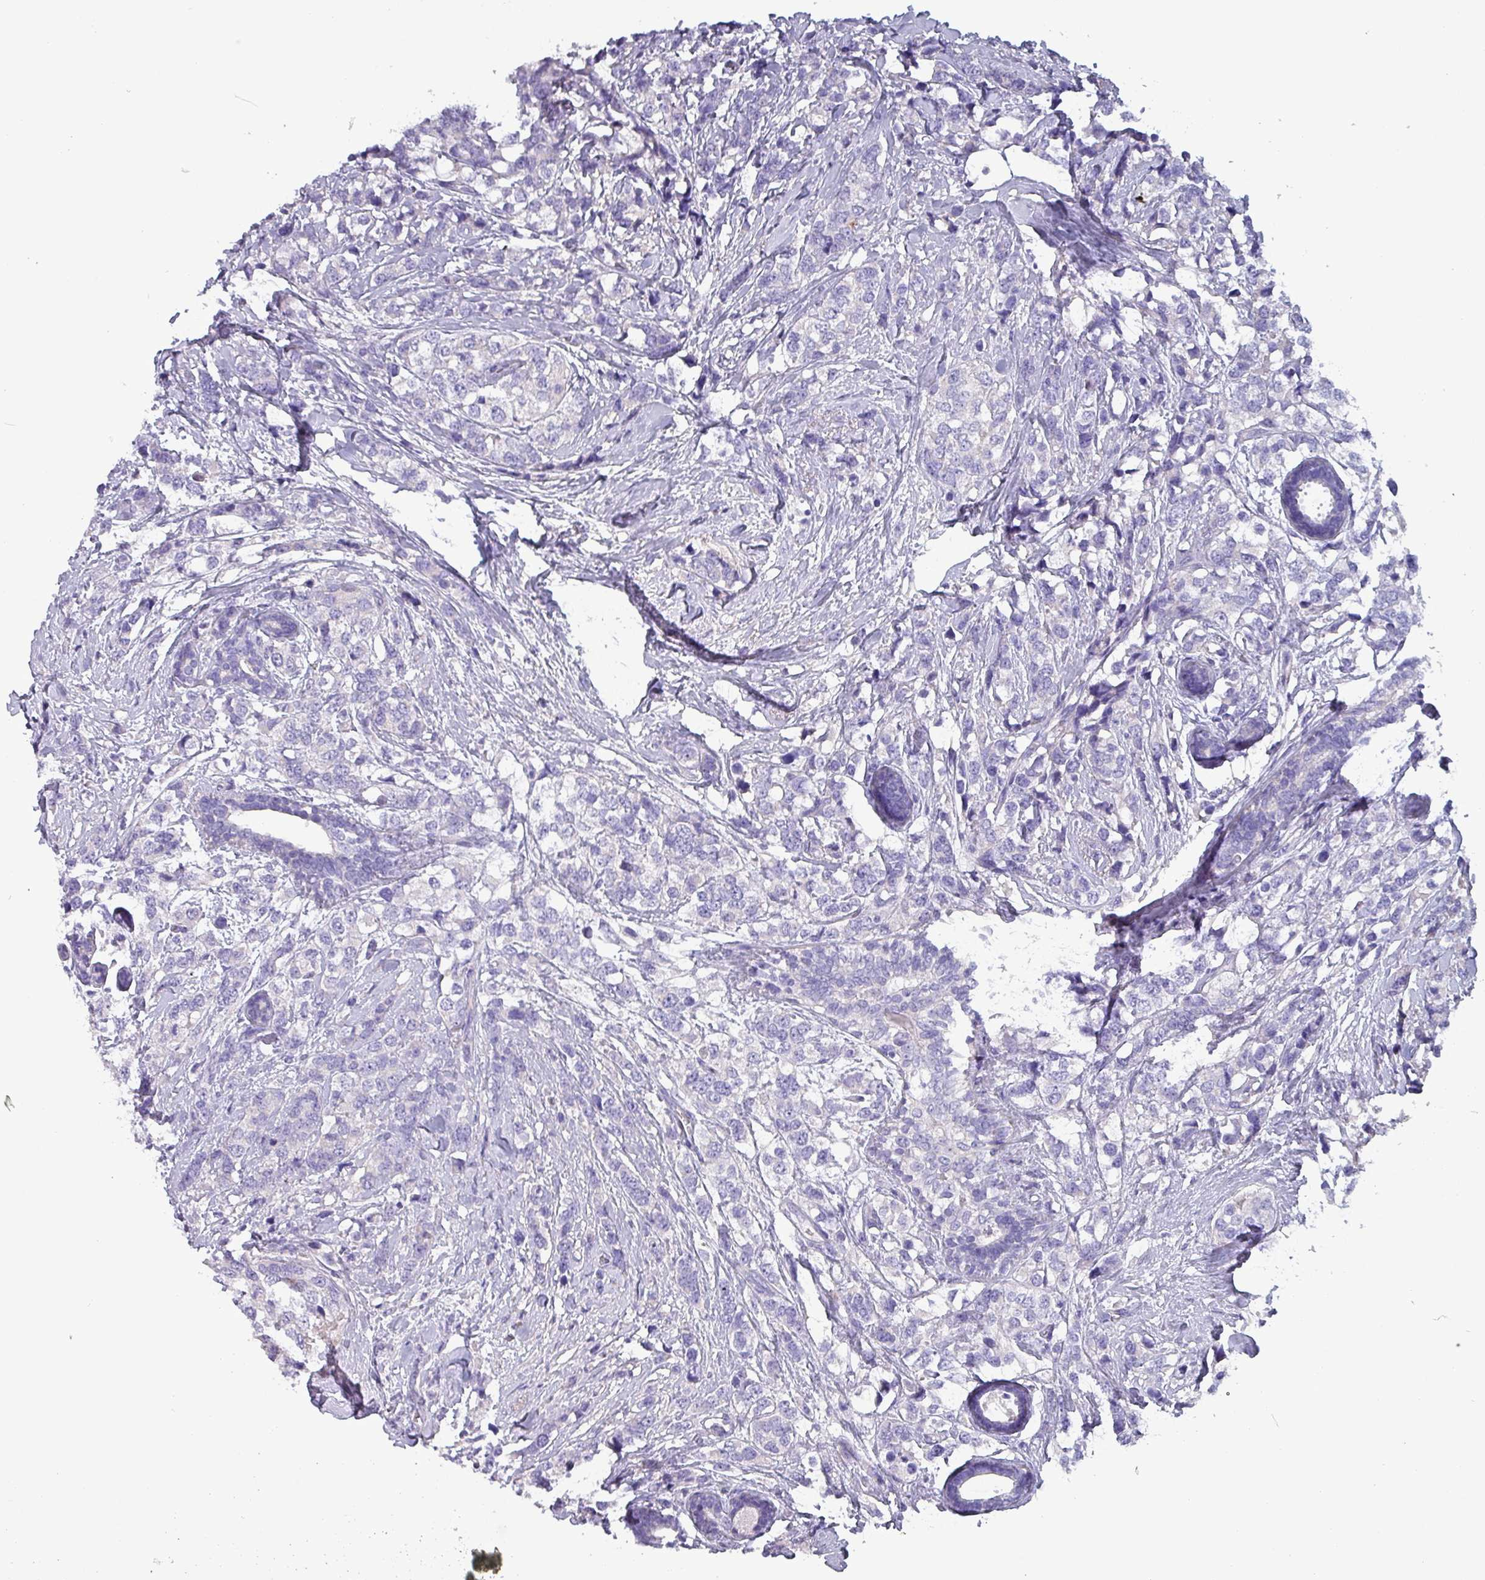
{"staining": {"intensity": "negative", "quantity": "none", "location": "none"}, "tissue": "breast cancer", "cell_type": "Tumor cells", "image_type": "cancer", "snomed": [{"axis": "morphology", "description": "Lobular carcinoma"}, {"axis": "topography", "description": "Breast"}], "caption": "IHC micrograph of neoplastic tissue: human lobular carcinoma (breast) stained with DAB reveals no significant protein expression in tumor cells.", "gene": "HSD3B7", "patient": {"sex": "female", "age": 59}}